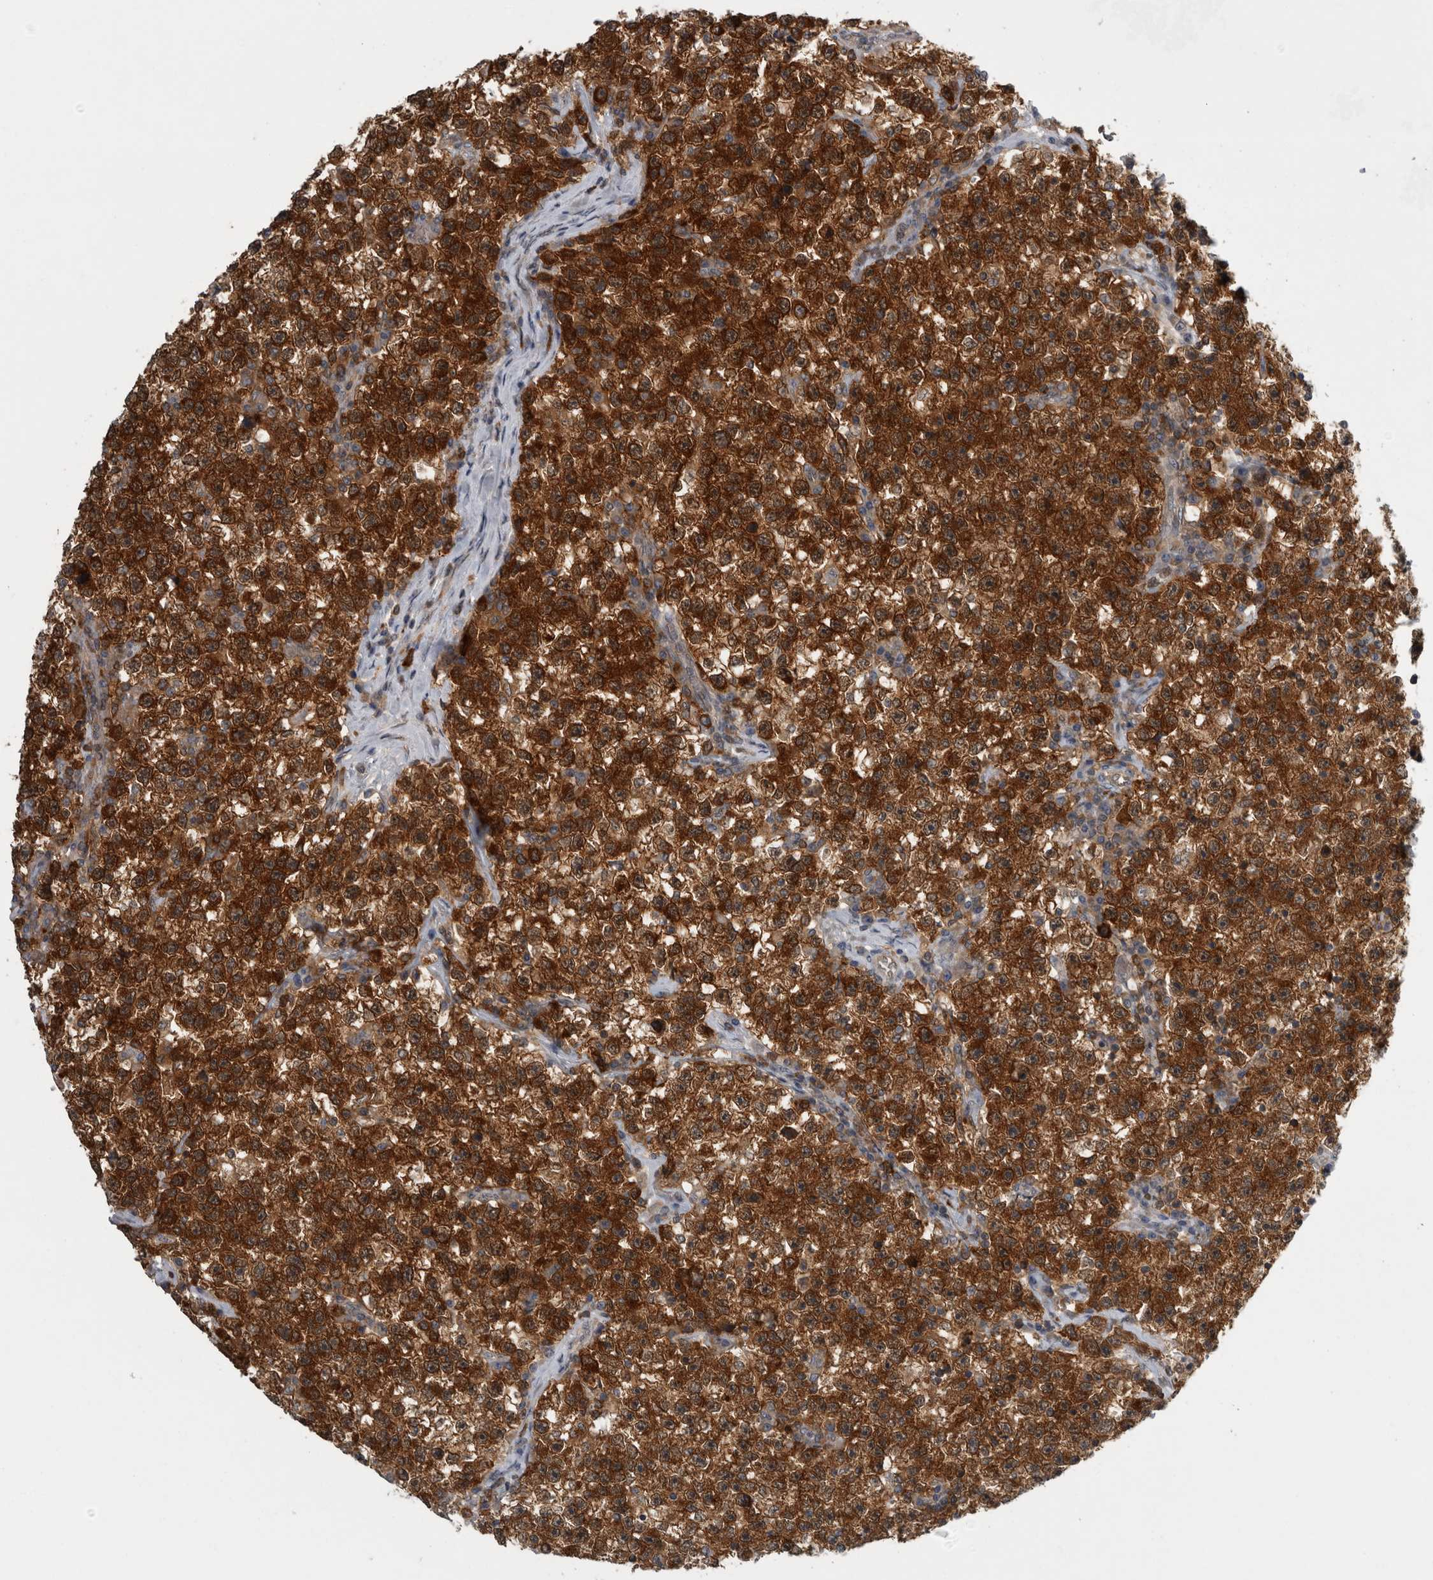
{"staining": {"intensity": "strong", "quantity": ">75%", "location": "cytoplasmic/membranous"}, "tissue": "testis cancer", "cell_type": "Tumor cells", "image_type": "cancer", "snomed": [{"axis": "morphology", "description": "Seminoma, NOS"}, {"axis": "topography", "description": "Testis"}], "caption": "Immunohistochemical staining of testis cancer displays high levels of strong cytoplasmic/membranous positivity in about >75% of tumor cells.", "gene": "CACYBP", "patient": {"sex": "male", "age": 22}}